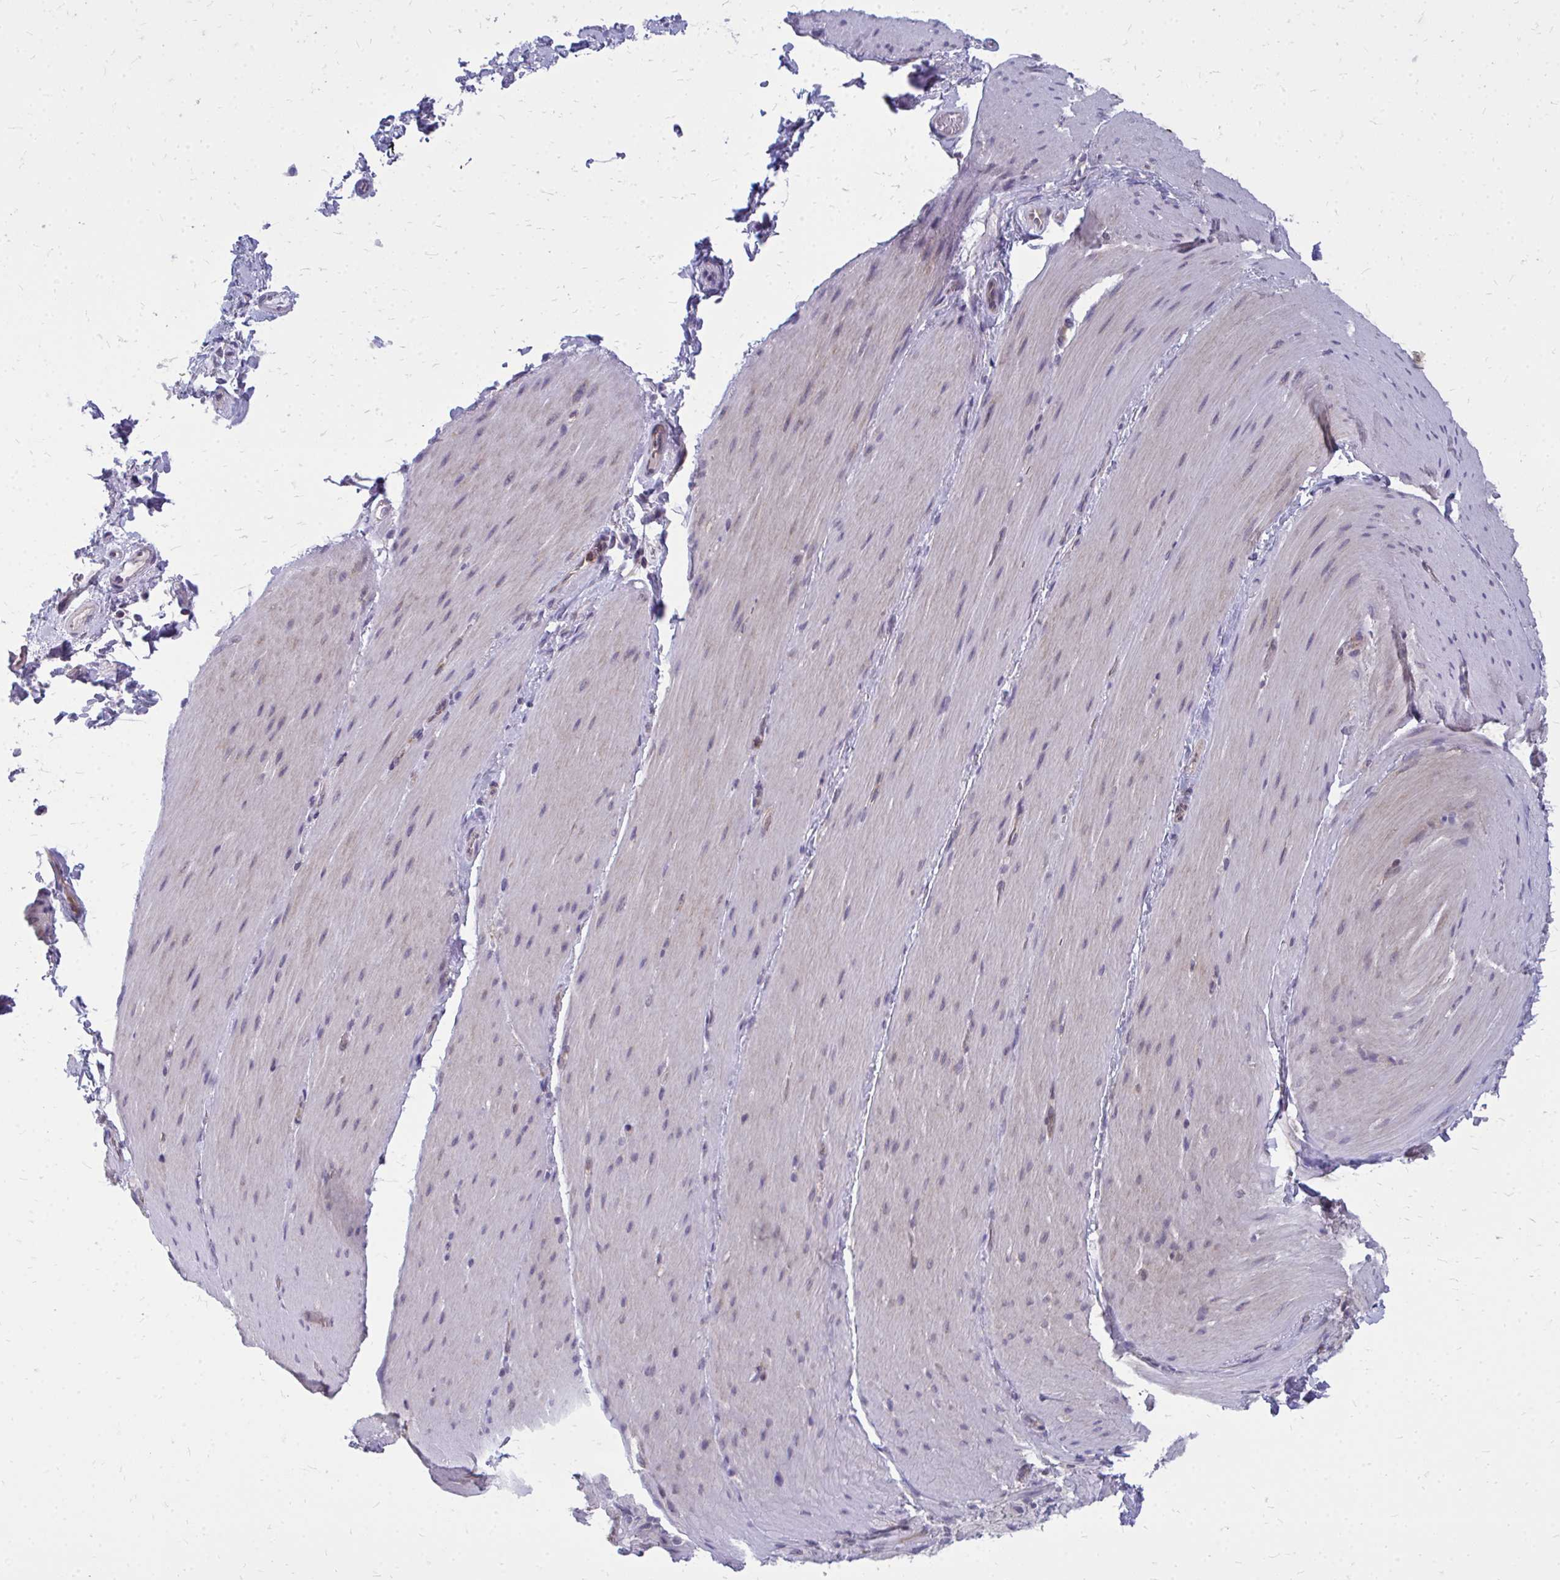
{"staining": {"intensity": "weak", "quantity": "<25%", "location": "cytoplasmic/membranous"}, "tissue": "smooth muscle", "cell_type": "Smooth muscle cells", "image_type": "normal", "snomed": [{"axis": "morphology", "description": "Normal tissue, NOS"}, {"axis": "topography", "description": "Smooth muscle"}, {"axis": "topography", "description": "Colon"}], "caption": "Immunohistochemical staining of benign human smooth muscle shows no significant expression in smooth muscle cells.", "gene": "ACSL5", "patient": {"sex": "male", "age": 73}}